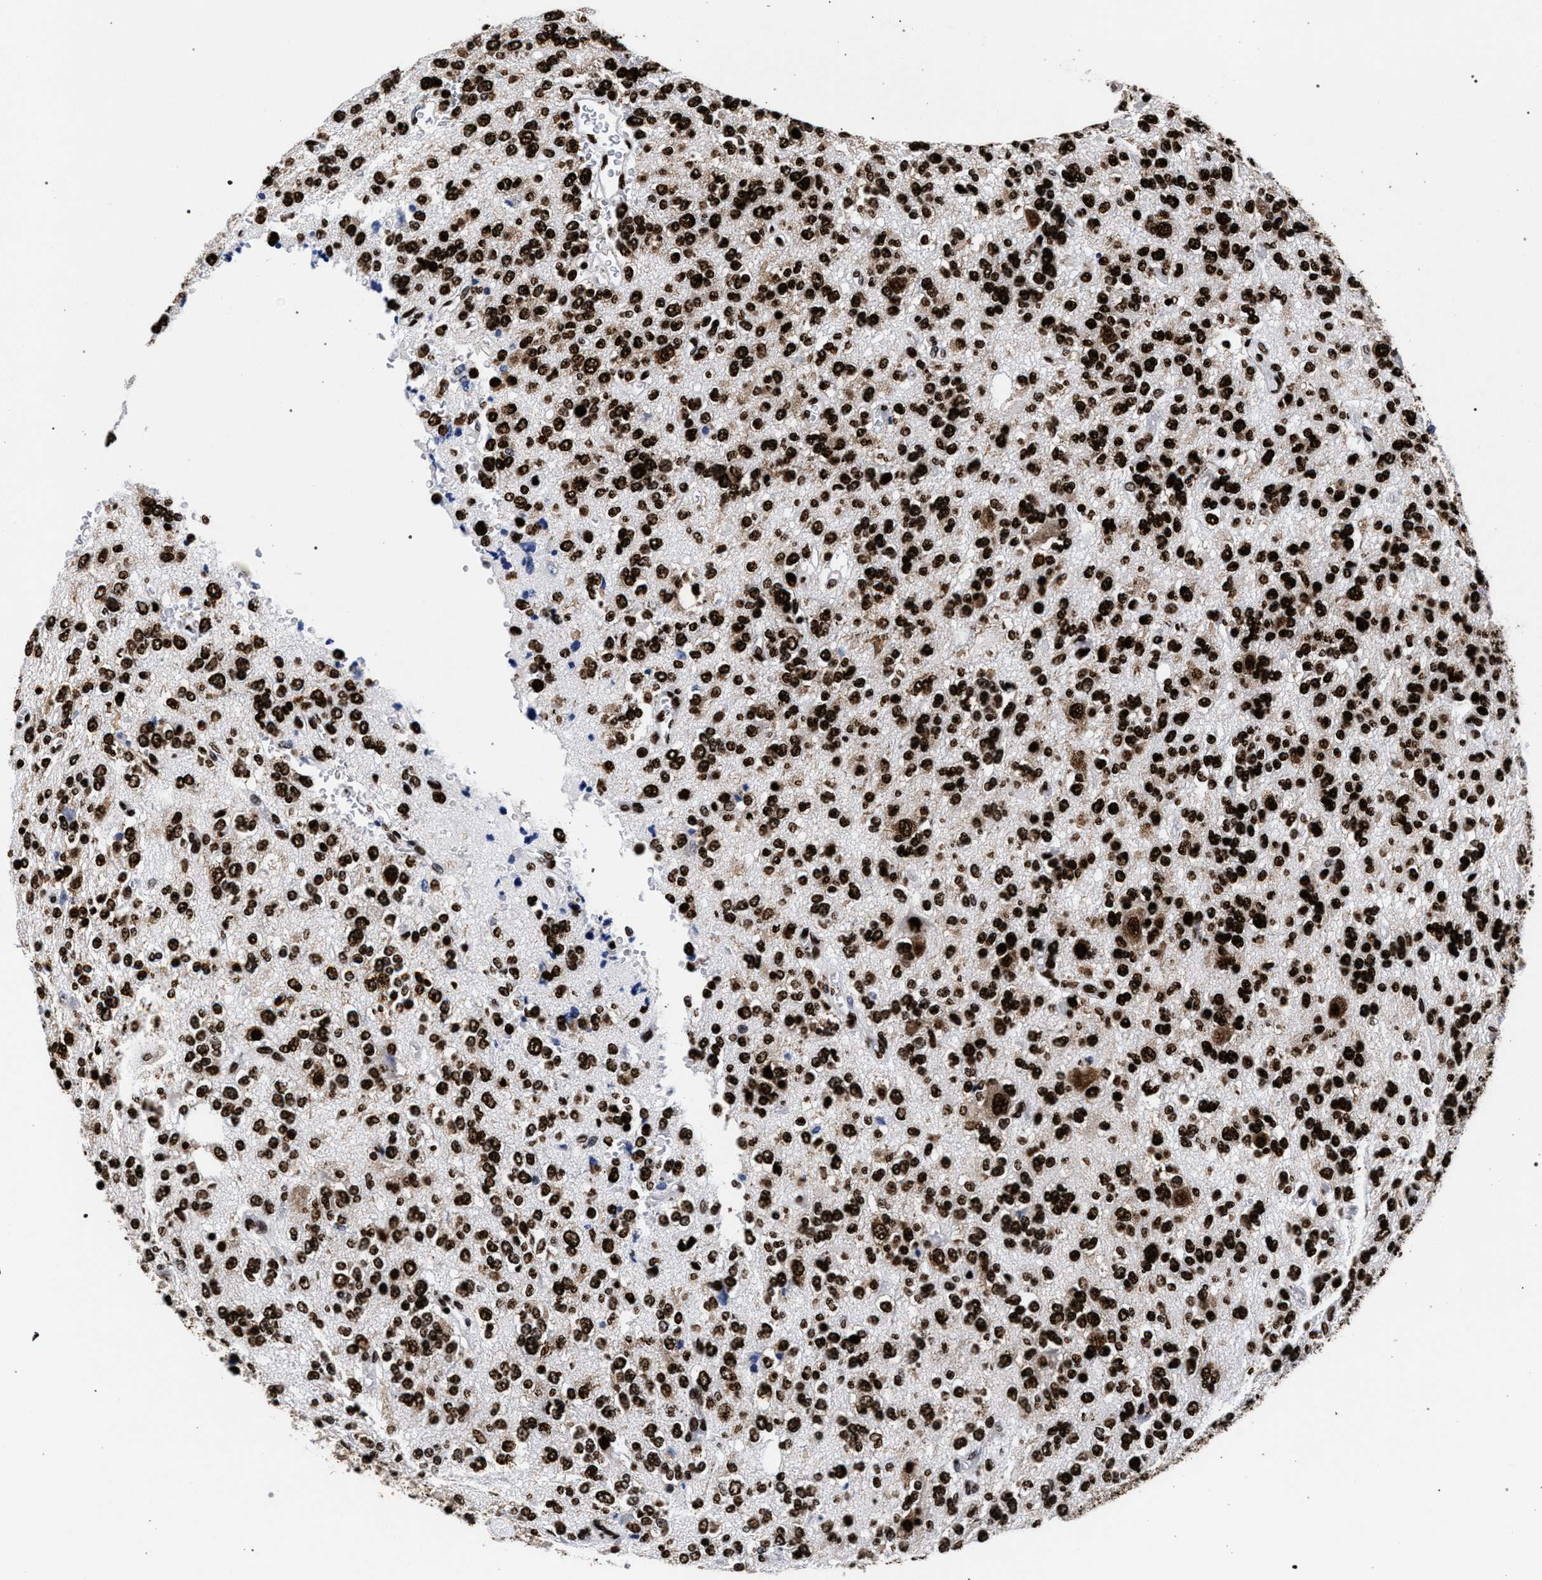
{"staining": {"intensity": "strong", "quantity": ">75%", "location": "cytoplasmic/membranous,nuclear"}, "tissue": "glioma", "cell_type": "Tumor cells", "image_type": "cancer", "snomed": [{"axis": "morphology", "description": "Glioma, malignant, Low grade"}, {"axis": "topography", "description": "Brain"}], "caption": "This is a histology image of immunohistochemistry (IHC) staining of low-grade glioma (malignant), which shows strong positivity in the cytoplasmic/membranous and nuclear of tumor cells.", "gene": "HNRNPA1", "patient": {"sex": "male", "age": 38}}